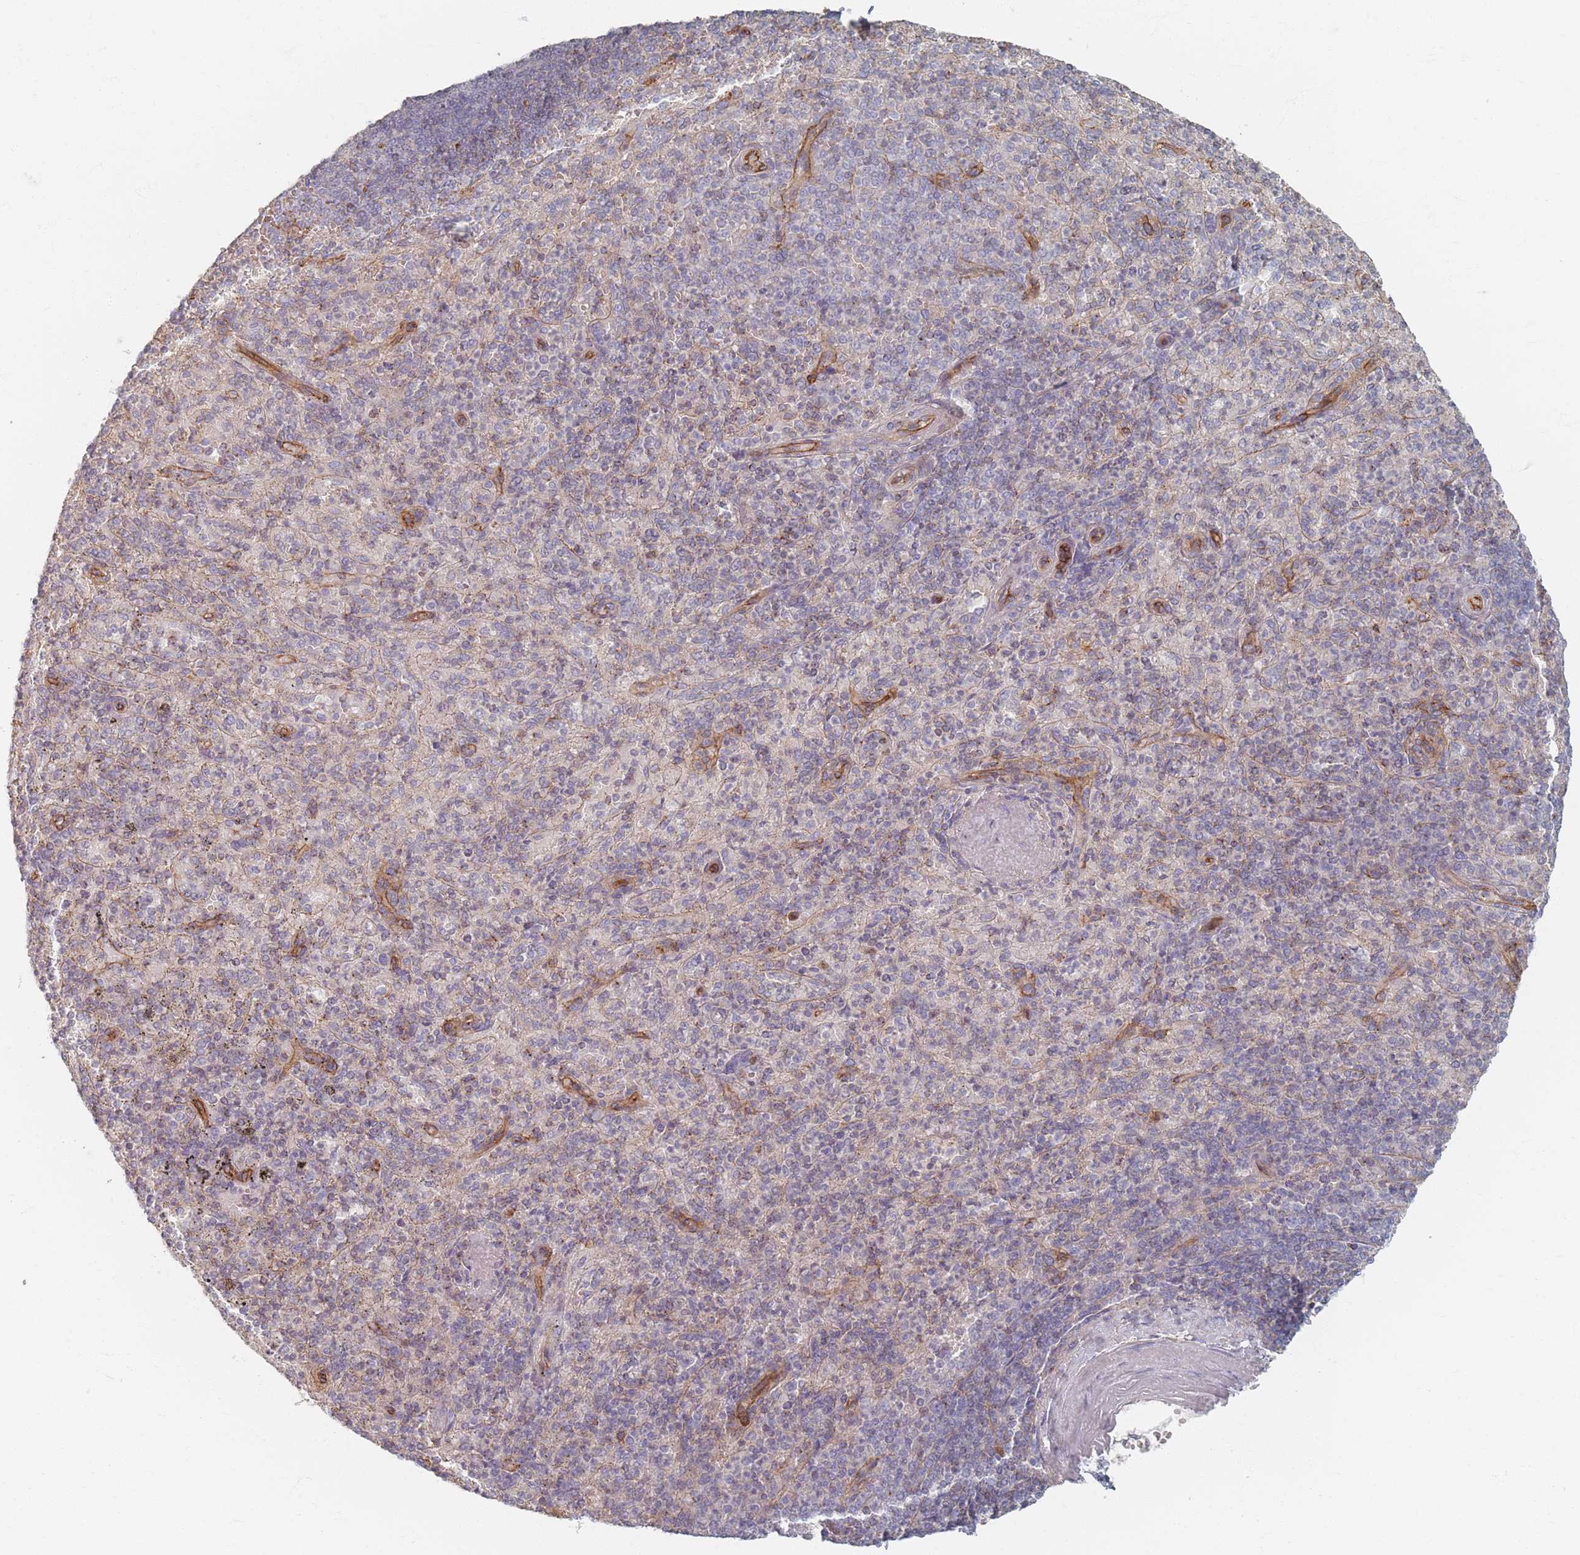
{"staining": {"intensity": "negative", "quantity": "none", "location": "none"}, "tissue": "spleen", "cell_type": "Cells in red pulp", "image_type": "normal", "snomed": [{"axis": "morphology", "description": "Normal tissue, NOS"}, {"axis": "topography", "description": "Spleen"}], "caption": "Immunohistochemistry (IHC) photomicrograph of unremarkable spleen: human spleen stained with DAB (3,3'-diaminobenzidine) reveals no significant protein staining in cells in red pulp.", "gene": "GNB1", "patient": {"sex": "male", "age": 82}}